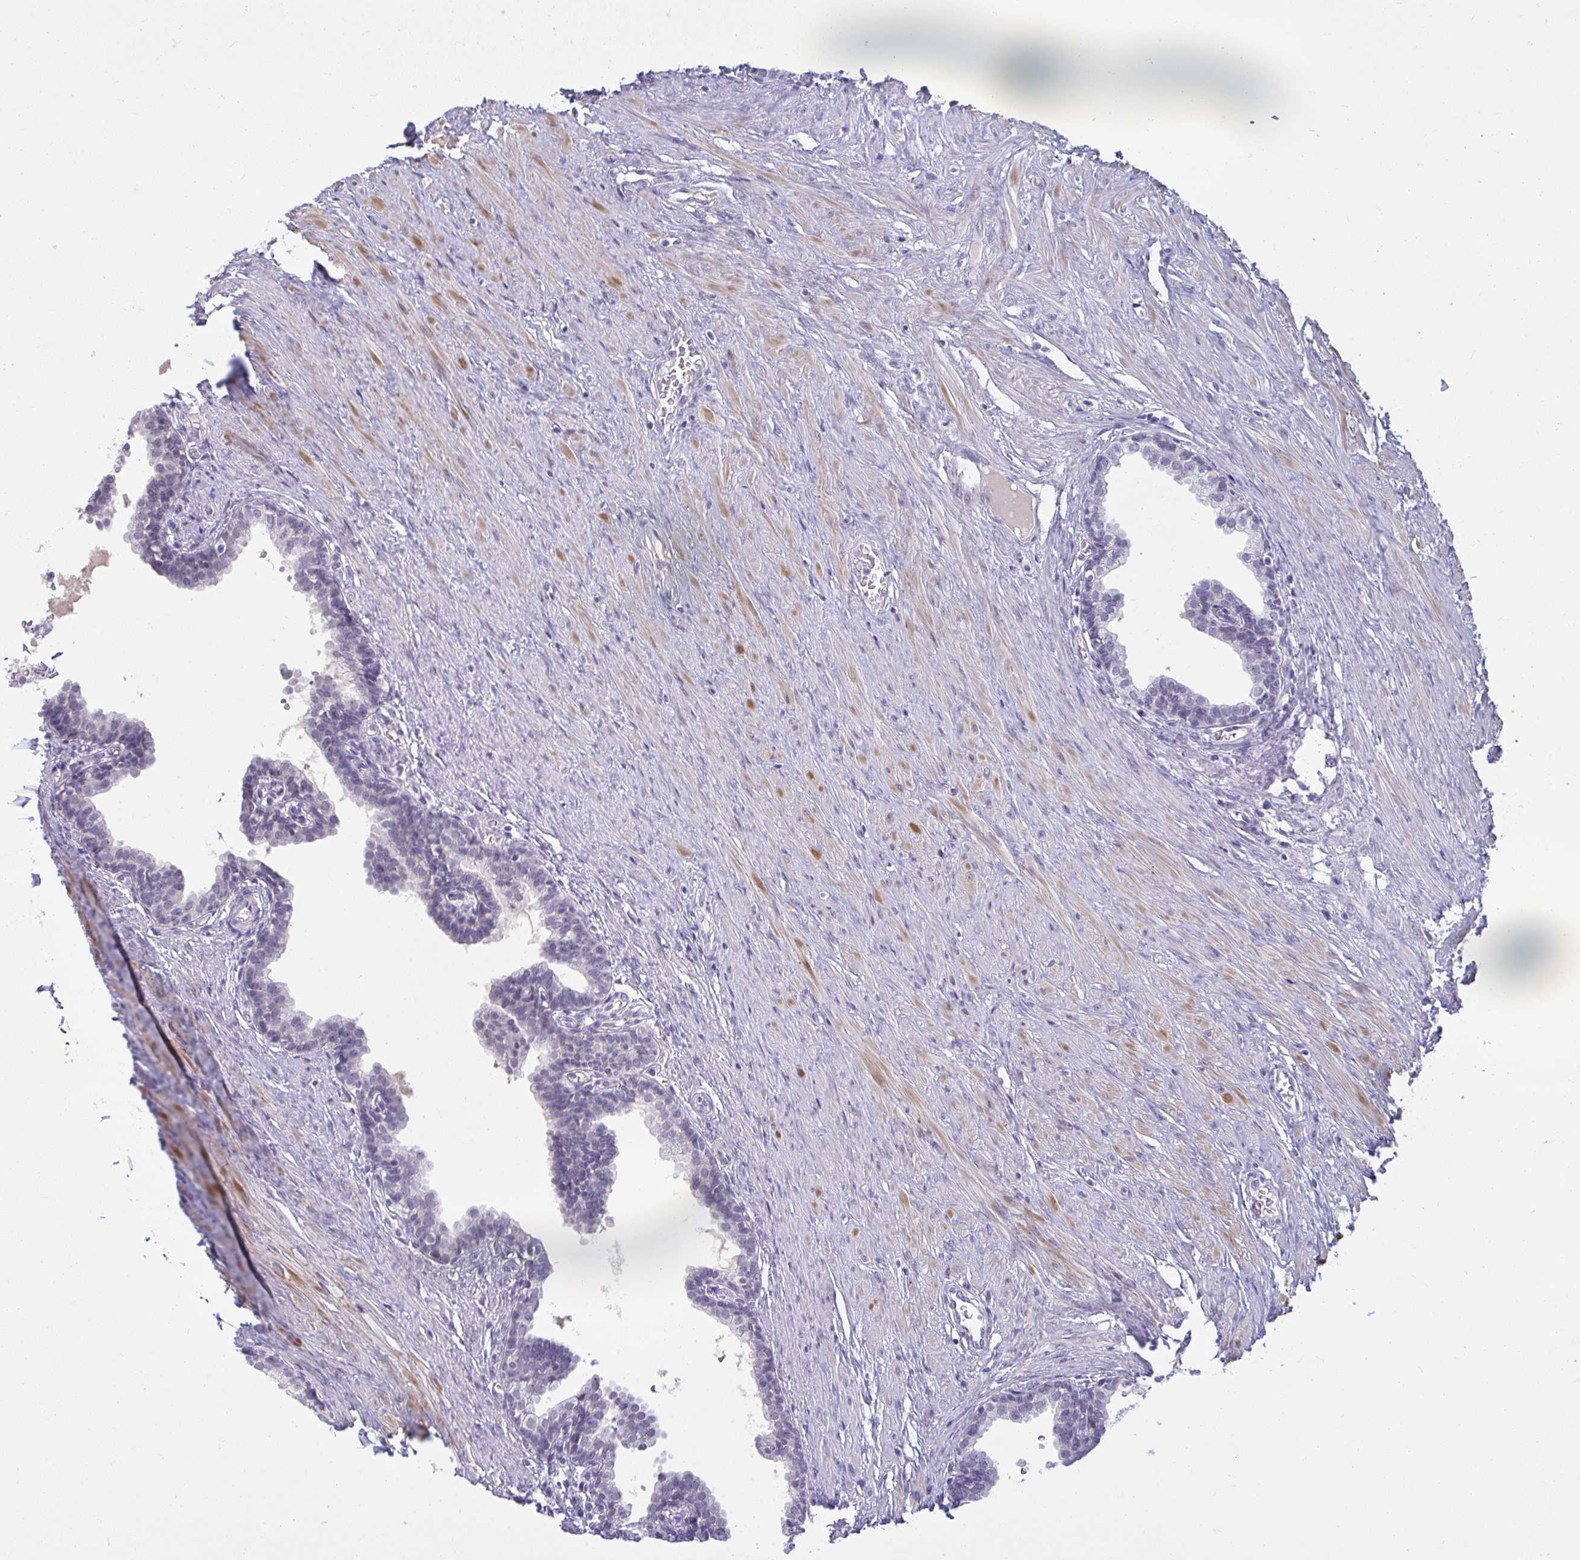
{"staining": {"intensity": "negative", "quantity": "none", "location": "none"}, "tissue": "prostate", "cell_type": "Glandular cells", "image_type": "normal", "snomed": [{"axis": "morphology", "description": "Normal tissue, NOS"}, {"axis": "topography", "description": "Prostate"}, {"axis": "topography", "description": "Peripheral nerve tissue"}], "caption": "High power microscopy photomicrograph of an immunohistochemistry histopathology image of unremarkable prostate, revealing no significant expression in glandular cells.", "gene": "RNASEH1", "patient": {"sex": "male", "age": 55}}